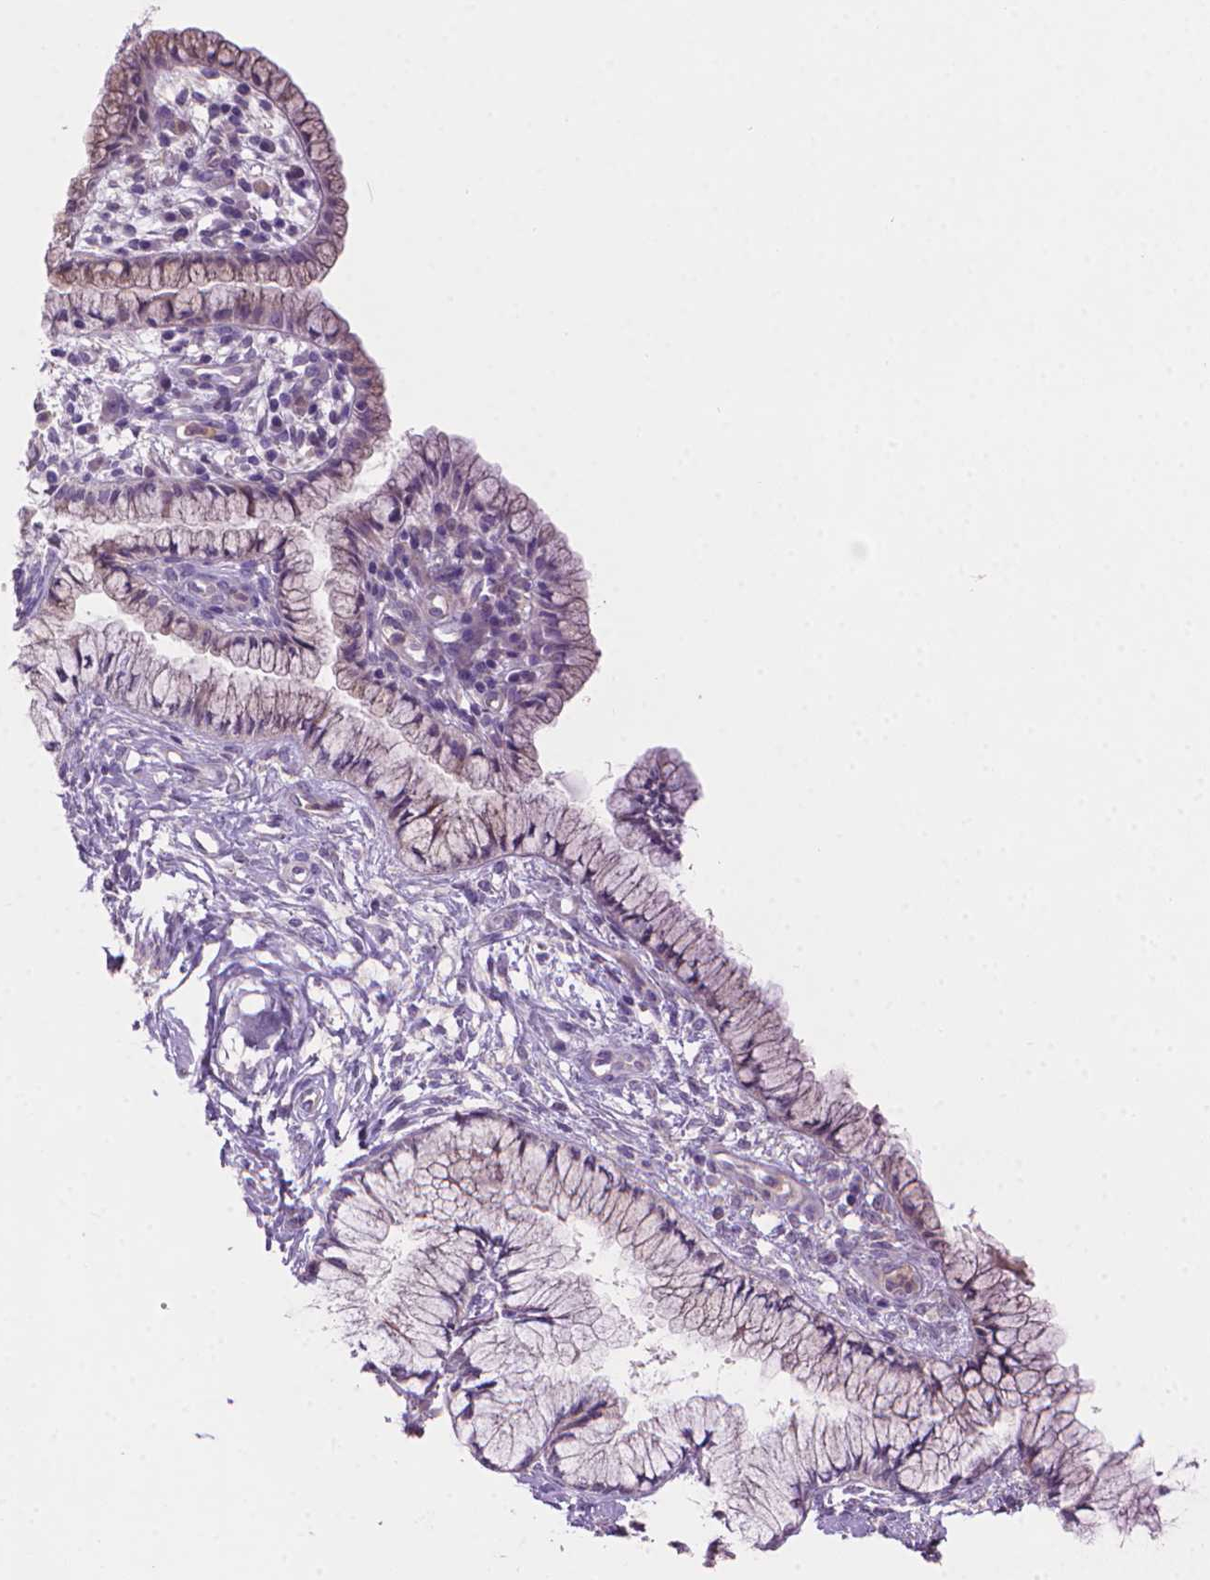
{"staining": {"intensity": "weak", "quantity": "<25%", "location": "cytoplasmic/membranous"}, "tissue": "cervix", "cell_type": "Glandular cells", "image_type": "normal", "snomed": [{"axis": "morphology", "description": "Normal tissue, NOS"}, {"axis": "topography", "description": "Cervix"}], "caption": "Cervix was stained to show a protein in brown. There is no significant positivity in glandular cells. Brightfield microscopy of immunohistochemistry stained with DAB (3,3'-diaminobenzidine) (brown) and hematoxylin (blue), captured at high magnification.", "gene": "AMMECR1L", "patient": {"sex": "female", "age": 37}}